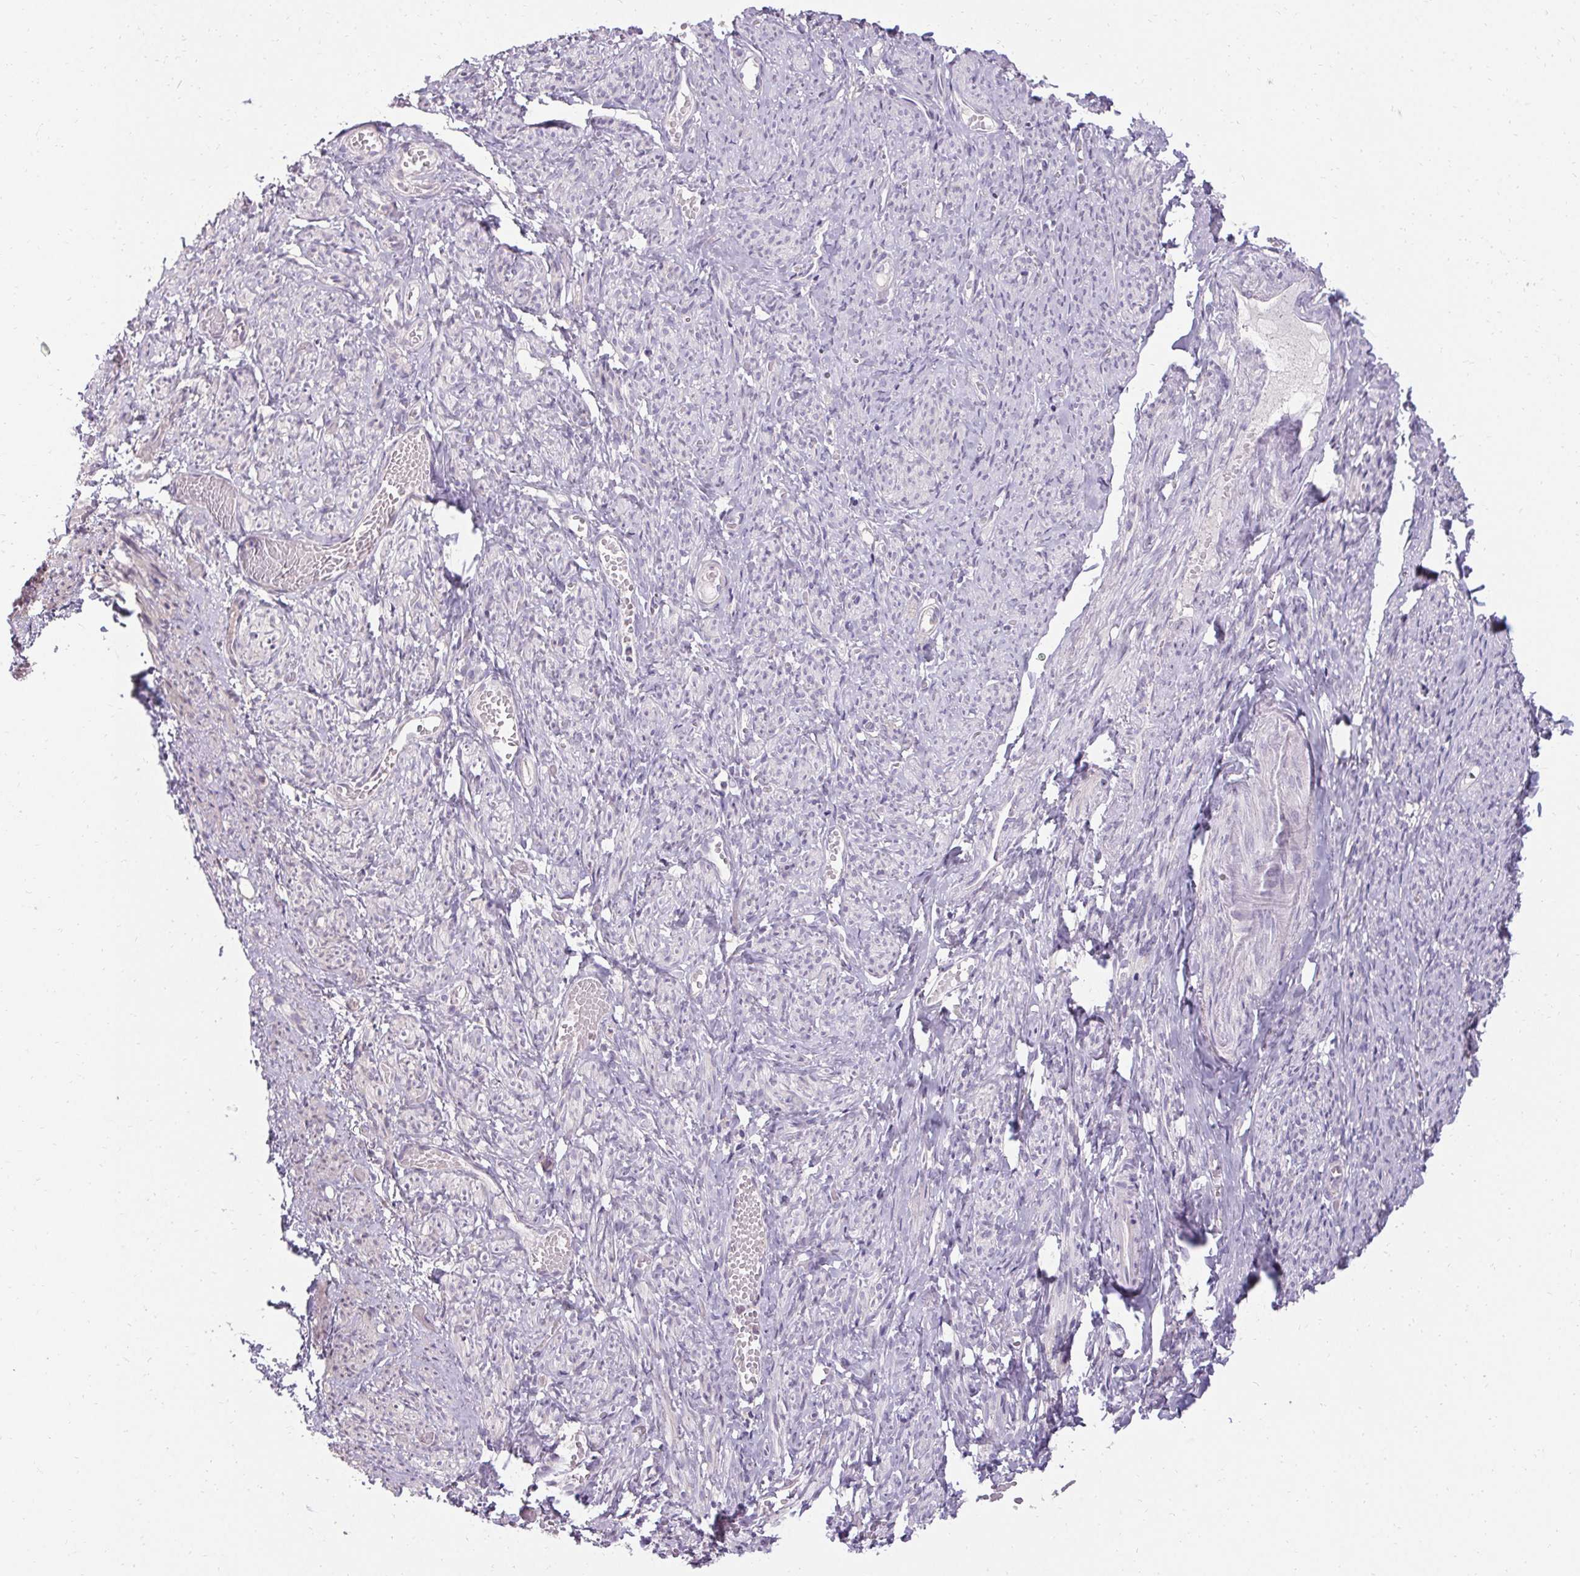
{"staining": {"intensity": "negative", "quantity": "none", "location": "none"}, "tissue": "smooth muscle", "cell_type": "Smooth muscle cells", "image_type": "normal", "snomed": [{"axis": "morphology", "description": "Normal tissue, NOS"}, {"axis": "topography", "description": "Smooth muscle"}], "caption": "Protein analysis of normal smooth muscle reveals no significant positivity in smooth muscle cells.", "gene": "HSD17B3", "patient": {"sex": "female", "age": 65}}